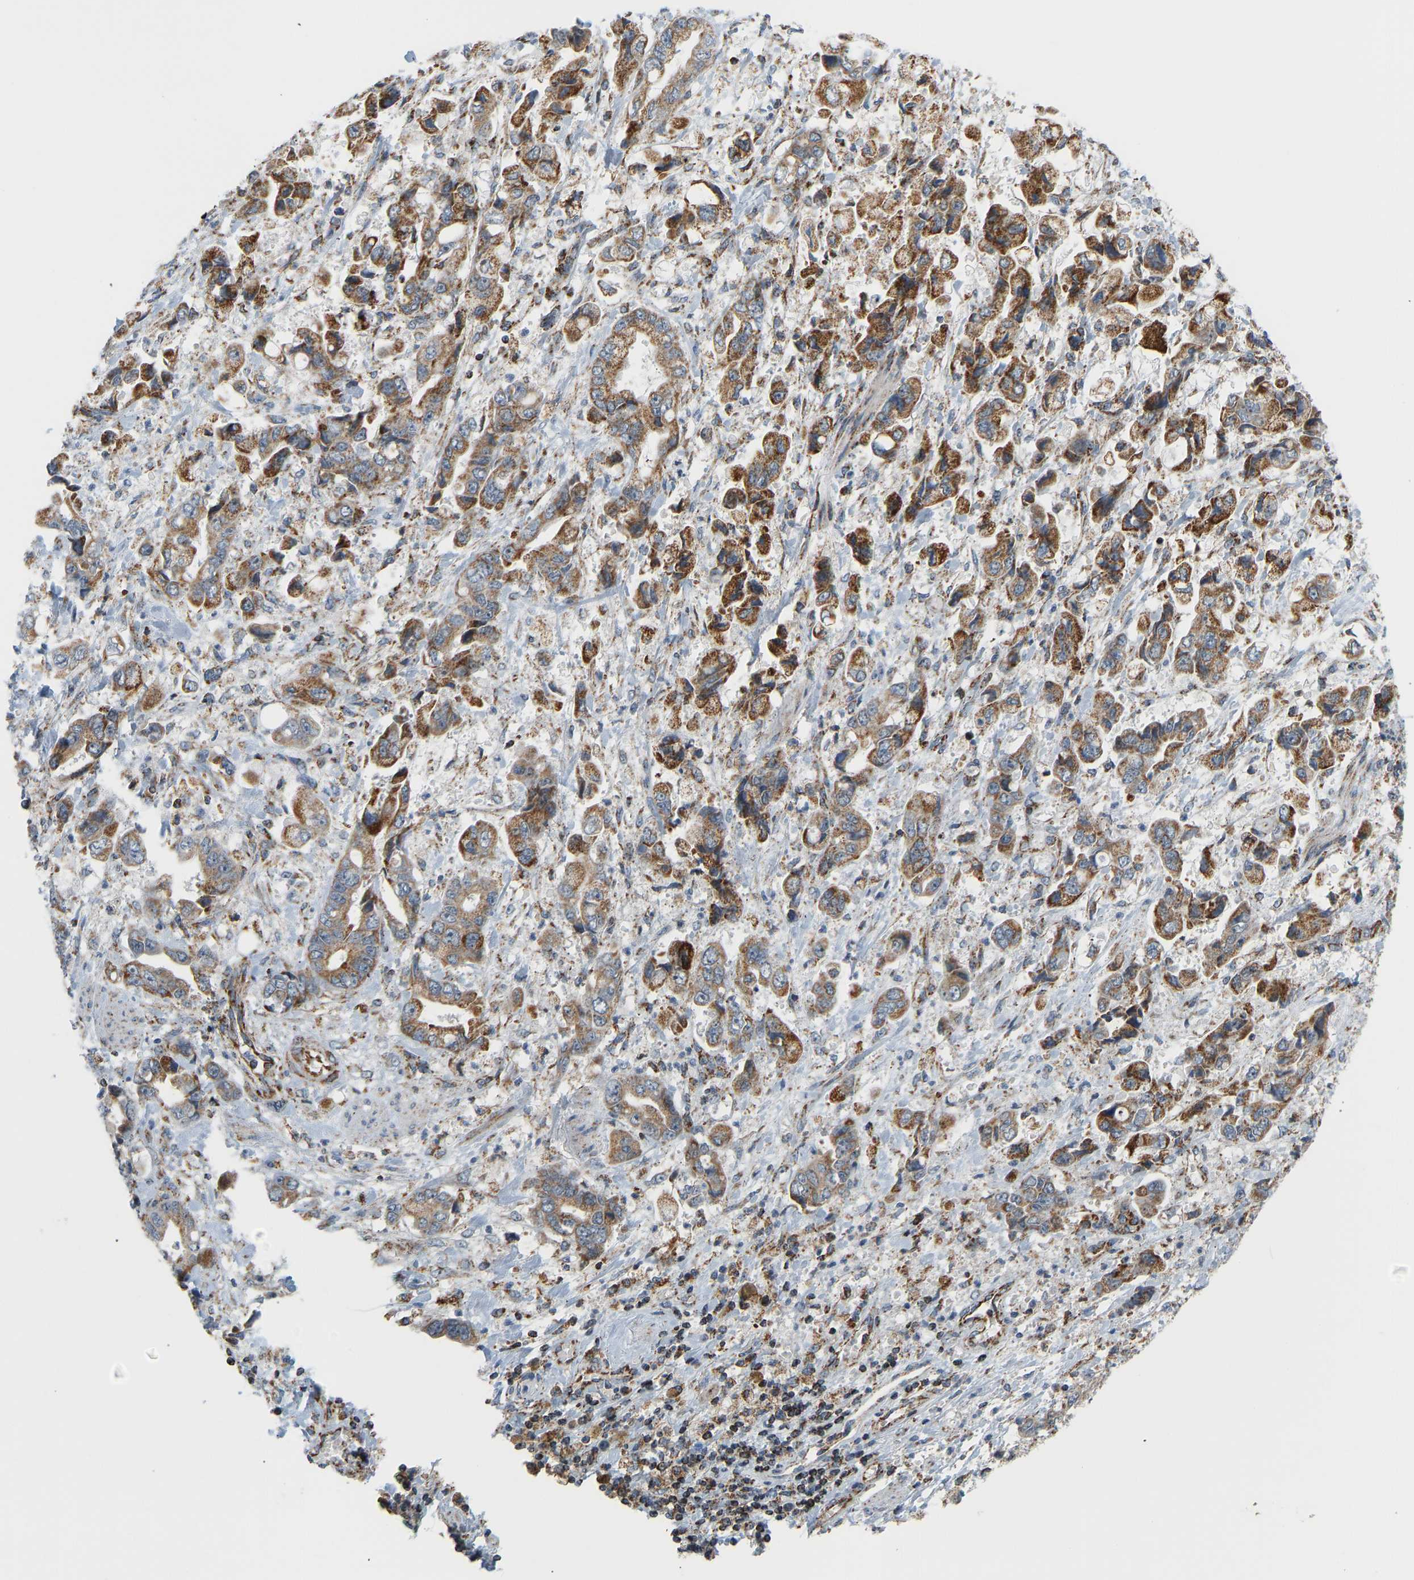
{"staining": {"intensity": "moderate", "quantity": ">75%", "location": "cytoplasmic/membranous"}, "tissue": "stomach cancer", "cell_type": "Tumor cells", "image_type": "cancer", "snomed": [{"axis": "morphology", "description": "Normal tissue, NOS"}, {"axis": "morphology", "description": "Adenocarcinoma, NOS"}, {"axis": "topography", "description": "Stomach"}], "caption": "Protein expression by IHC displays moderate cytoplasmic/membranous positivity in about >75% of tumor cells in stomach cancer (adenocarcinoma).", "gene": "GPSM2", "patient": {"sex": "male", "age": 62}}